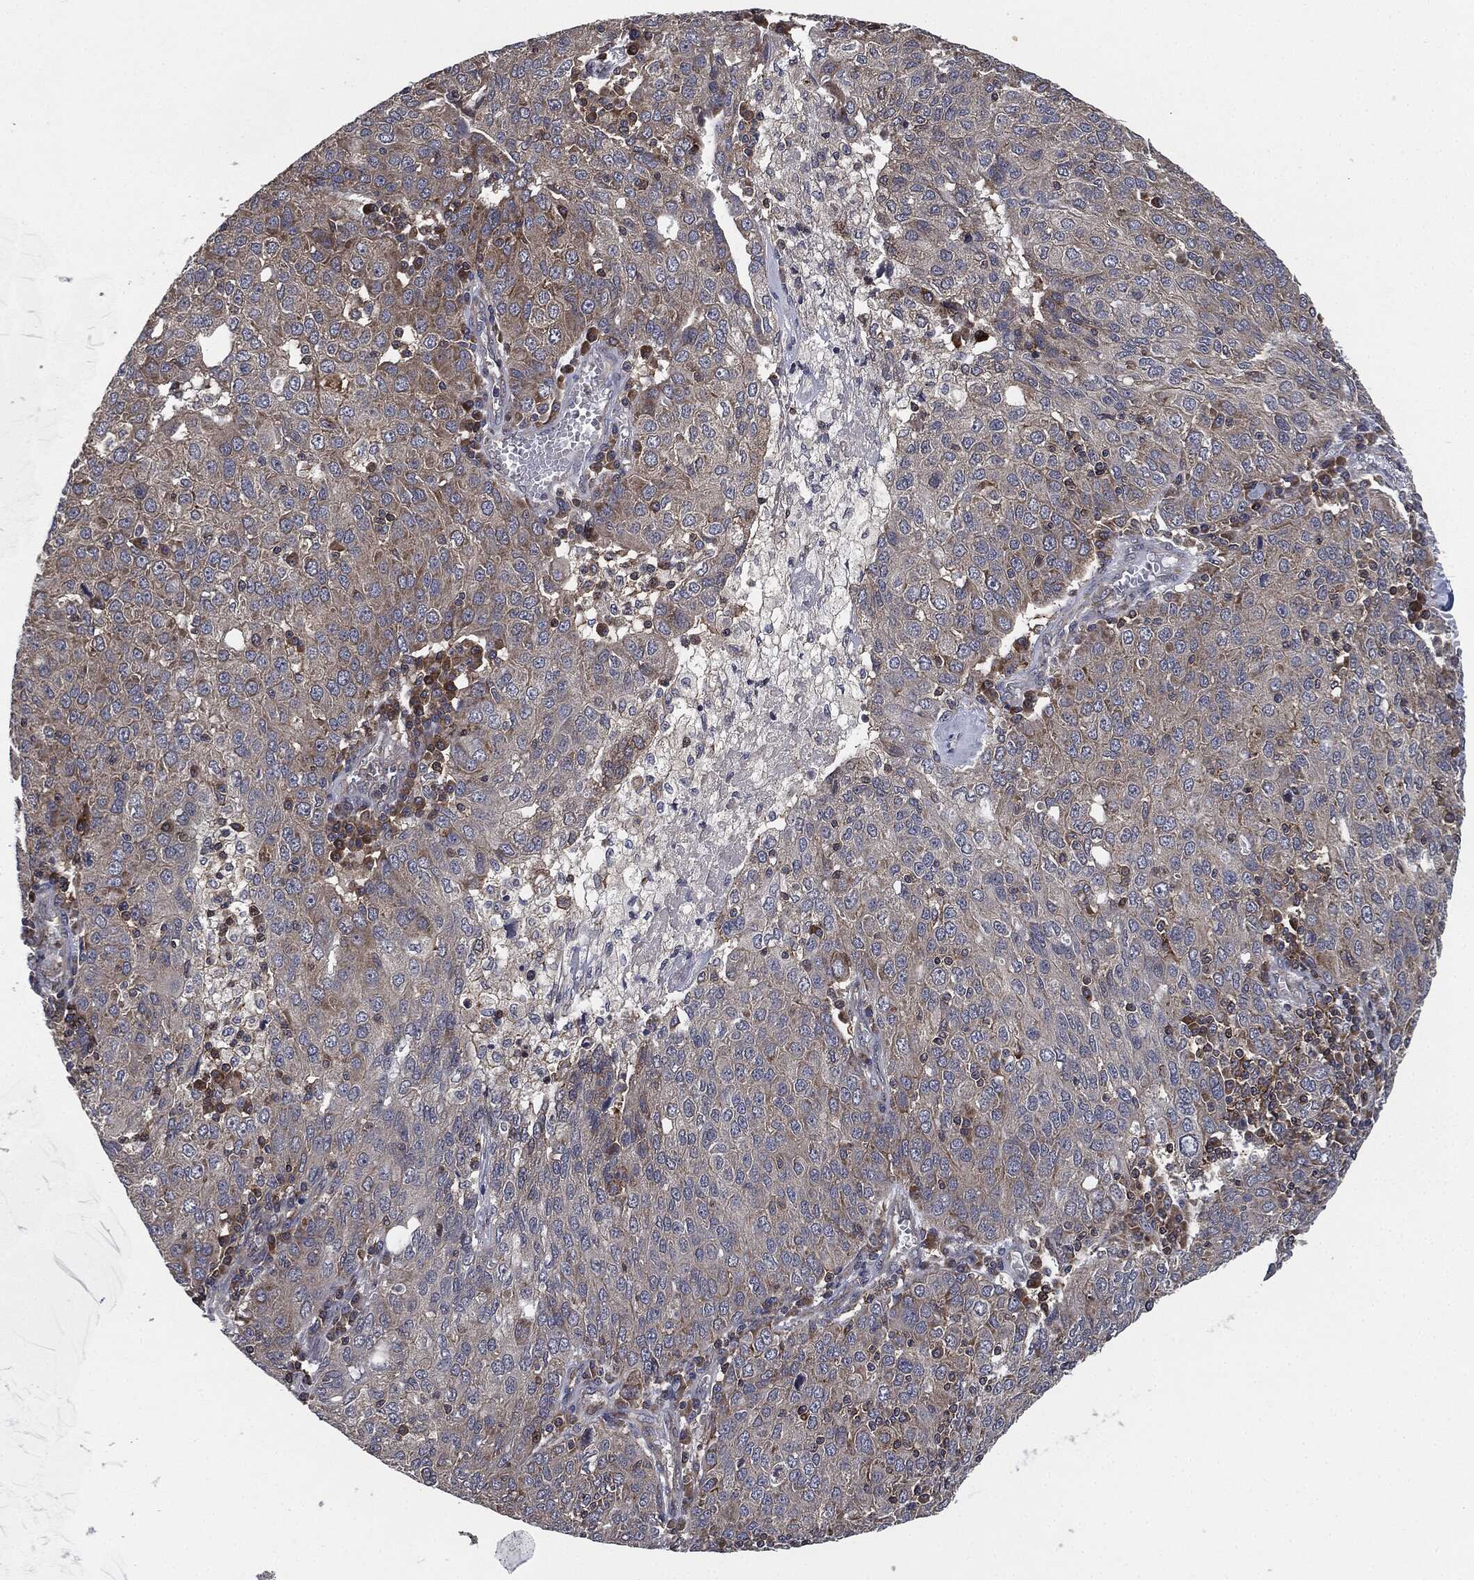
{"staining": {"intensity": "weak", "quantity": "<25%", "location": "cytoplasmic/membranous"}, "tissue": "ovarian cancer", "cell_type": "Tumor cells", "image_type": "cancer", "snomed": [{"axis": "morphology", "description": "Carcinoma, endometroid"}, {"axis": "topography", "description": "Ovary"}], "caption": "Tumor cells are negative for protein expression in human ovarian cancer.", "gene": "UBR1", "patient": {"sex": "female", "age": 50}}